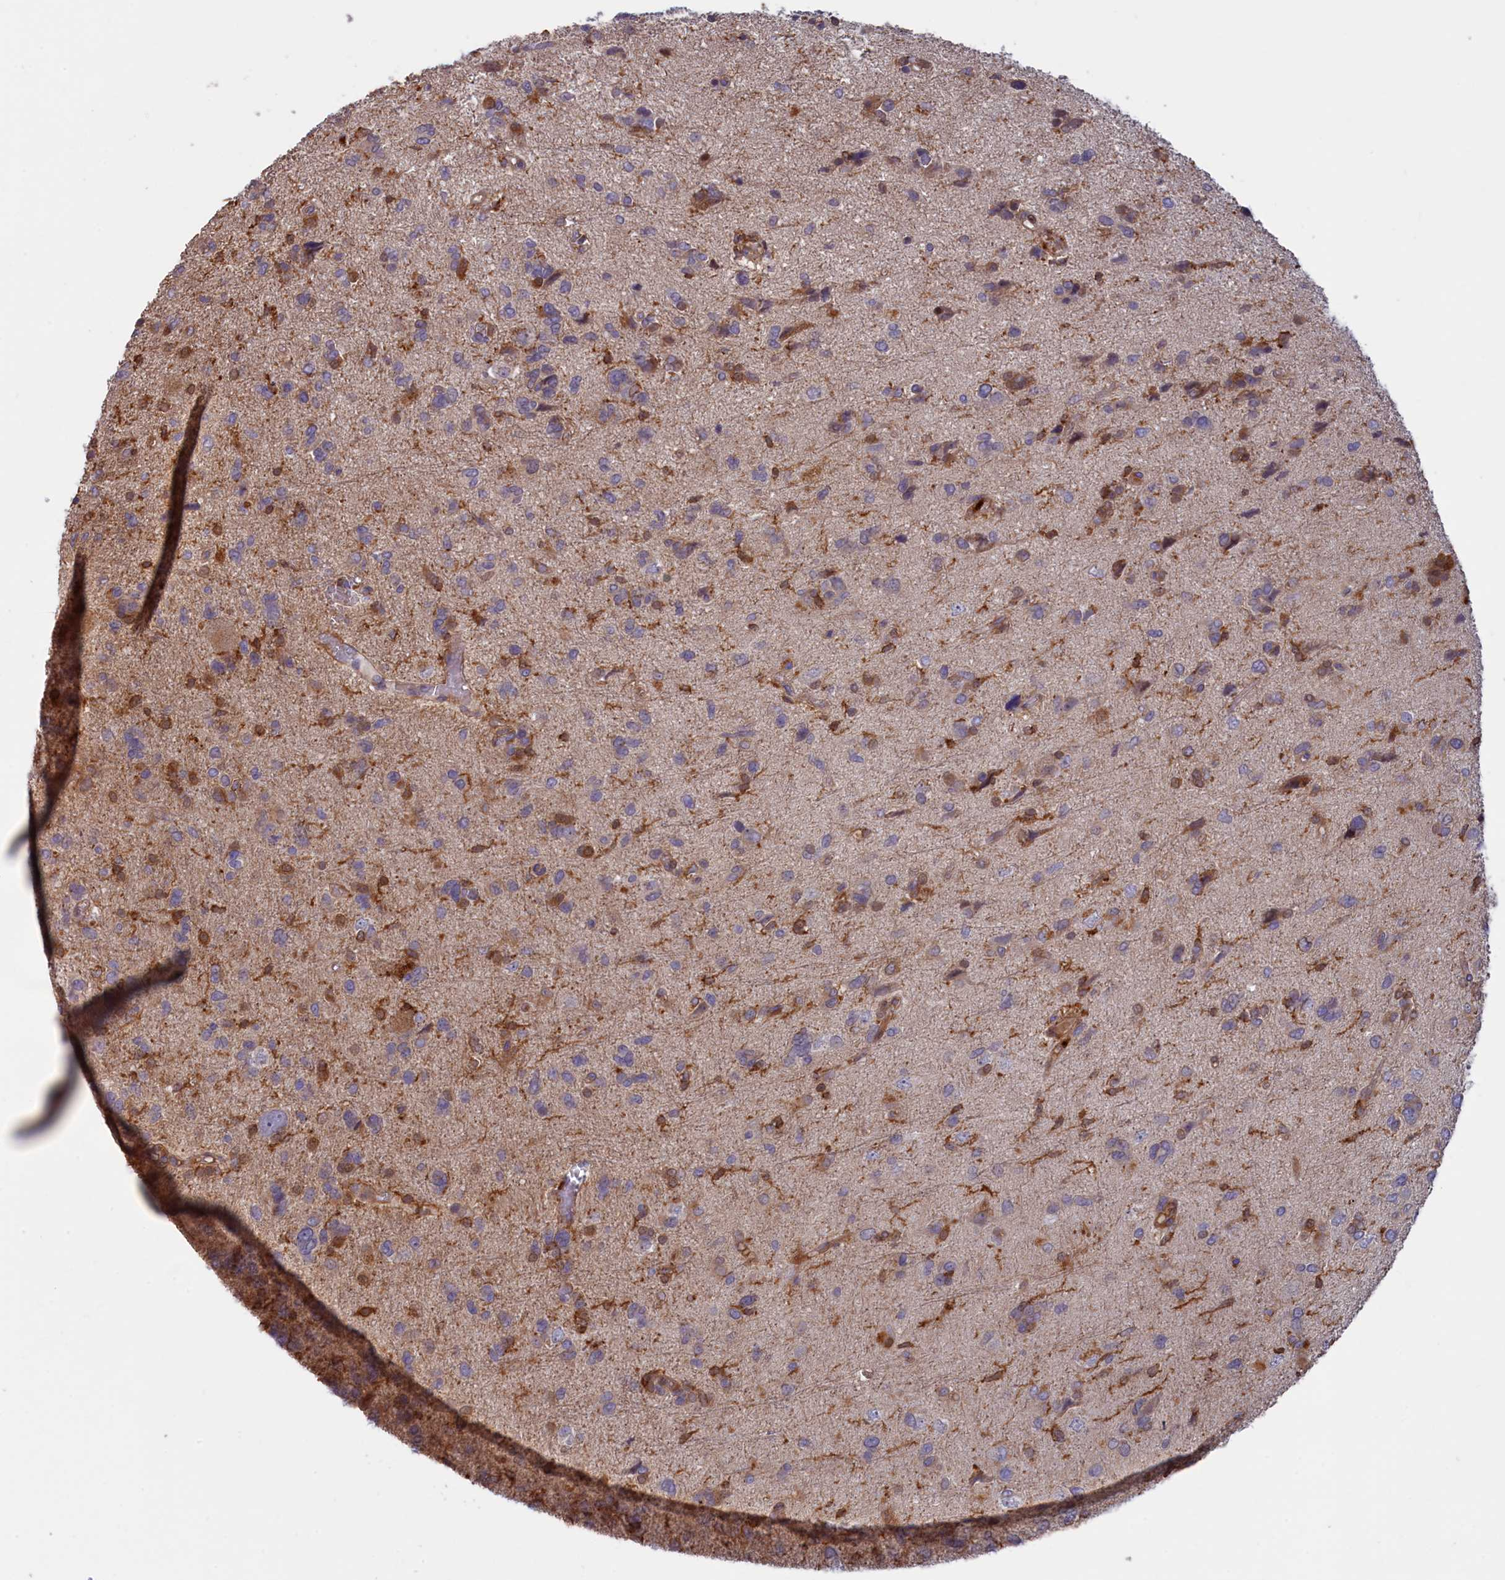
{"staining": {"intensity": "moderate", "quantity": "<25%", "location": "cytoplasmic/membranous"}, "tissue": "glioma", "cell_type": "Tumor cells", "image_type": "cancer", "snomed": [{"axis": "morphology", "description": "Glioma, malignant, High grade"}, {"axis": "topography", "description": "Brain"}], "caption": "Immunohistochemical staining of human glioma exhibits moderate cytoplasmic/membranous protein expression in approximately <25% of tumor cells.", "gene": "FERMT1", "patient": {"sex": "female", "age": 59}}